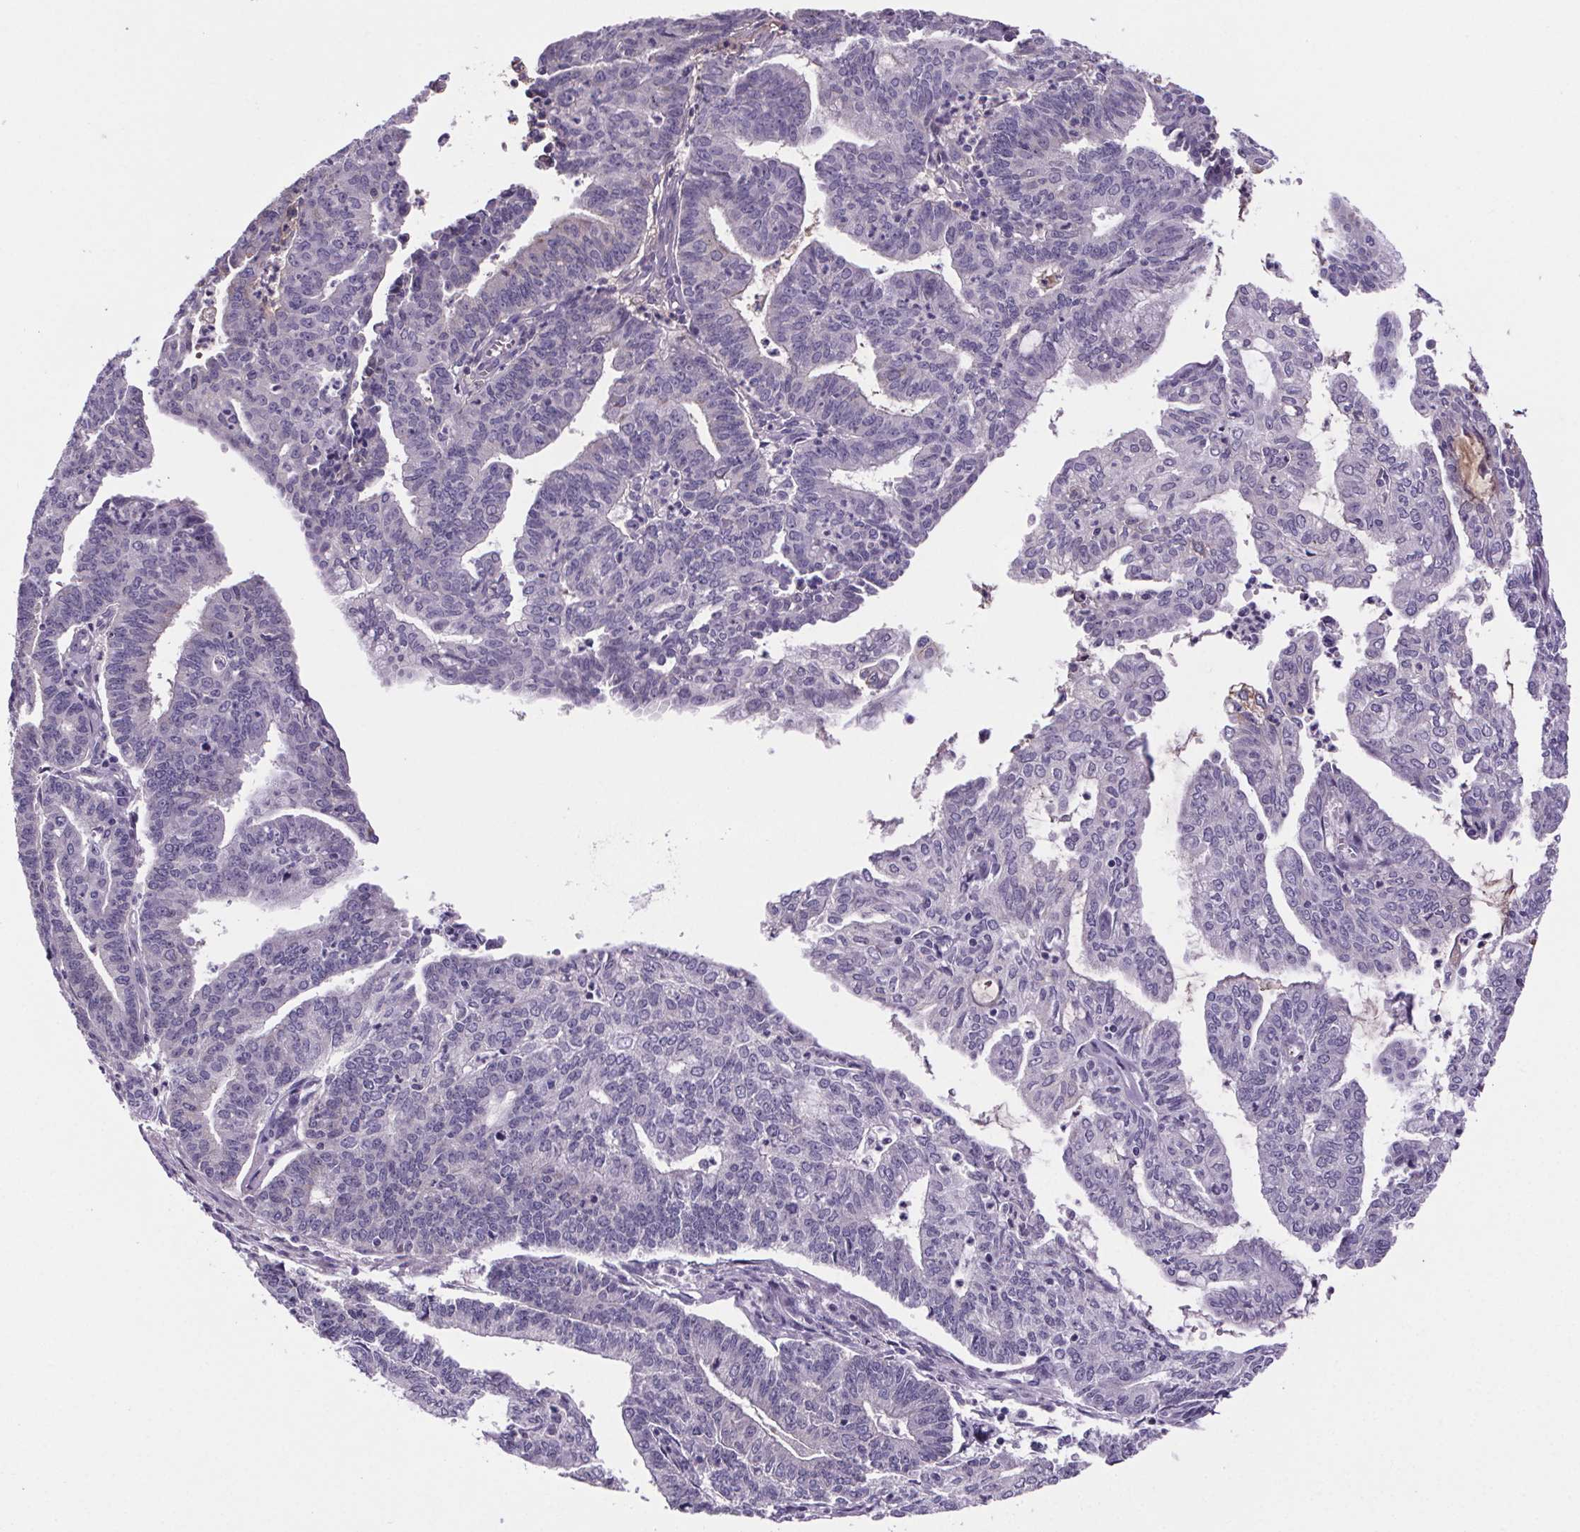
{"staining": {"intensity": "negative", "quantity": "none", "location": "none"}, "tissue": "endometrial cancer", "cell_type": "Tumor cells", "image_type": "cancer", "snomed": [{"axis": "morphology", "description": "Adenocarcinoma, NOS"}, {"axis": "topography", "description": "Endometrium"}], "caption": "The image shows no significant positivity in tumor cells of adenocarcinoma (endometrial).", "gene": "CUBN", "patient": {"sex": "female", "age": 61}}